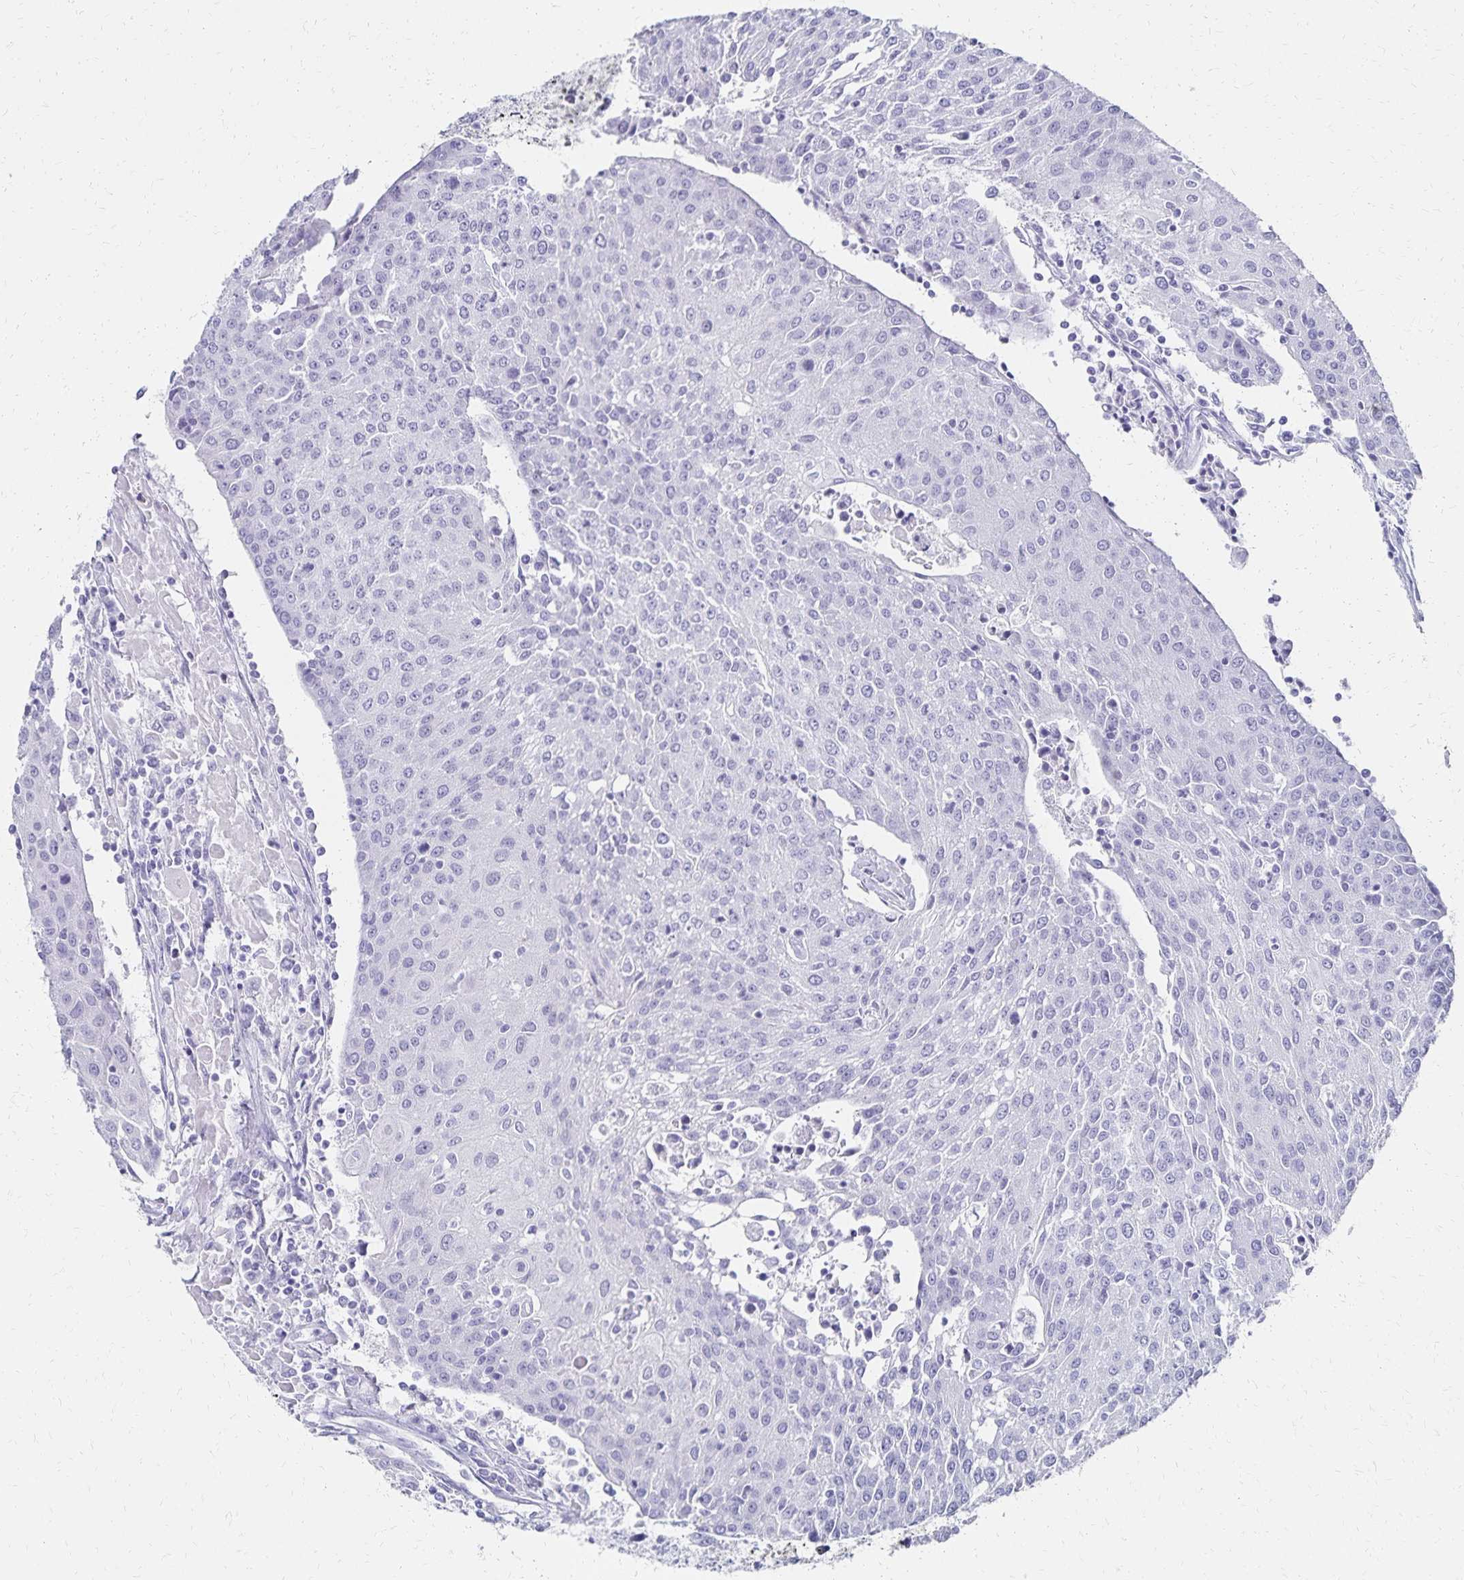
{"staining": {"intensity": "negative", "quantity": "none", "location": "none"}, "tissue": "urothelial cancer", "cell_type": "Tumor cells", "image_type": "cancer", "snomed": [{"axis": "morphology", "description": "Urothelial carcinoma, High grade"}, {"axis": "topography", "description": "Urinary bladder"}], "caption": "A photomicrograph of high-grade urothelial carcinoma stained for a protein exhibits no brown staining in tumor cells.", "gene": "GIP", "patient": {"sex": "female", "age": 85}}